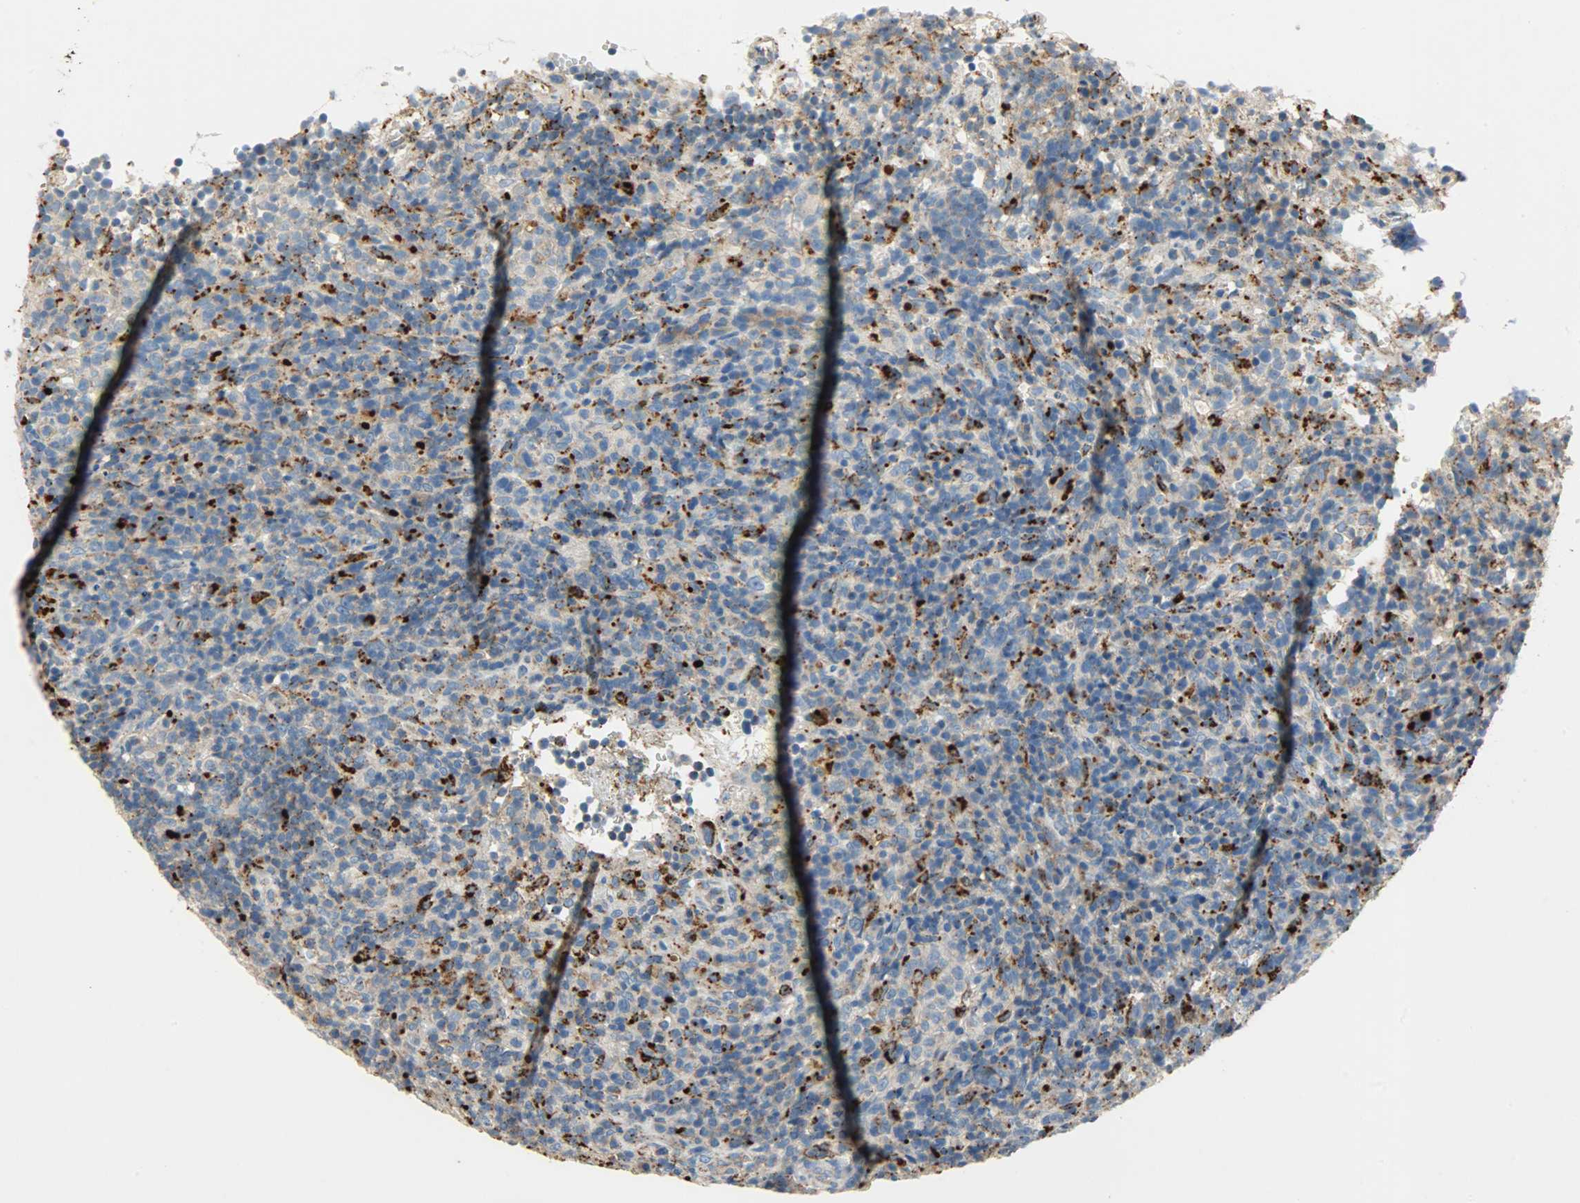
{"staining": {"intensity": "moderate", "quantity": "25%-75%", "location": "cytoplasmic/membranous"}, "tissue": "lymphoma", "cell_type": "Tumor cells", "image_type": "cancer", "snomed": [{"axis": "morphology", "description": "Malignant lymphoma, non-Hodgkin's type, High grade"}, {"axis": "topography", "description": "Lymph node"}], "caption": "A brown stain labels moderate cytoplasmic/membranous staining of a protein in human lymphoma tumor cells. Using DAB (3,3'-diaminobenzidine) (brown) and hematoxylin (blue) stains, captured at high magnification using brightfield microscopy.", "gene": "ASAH1", "patient": {"sex": "female", "age": 76}}